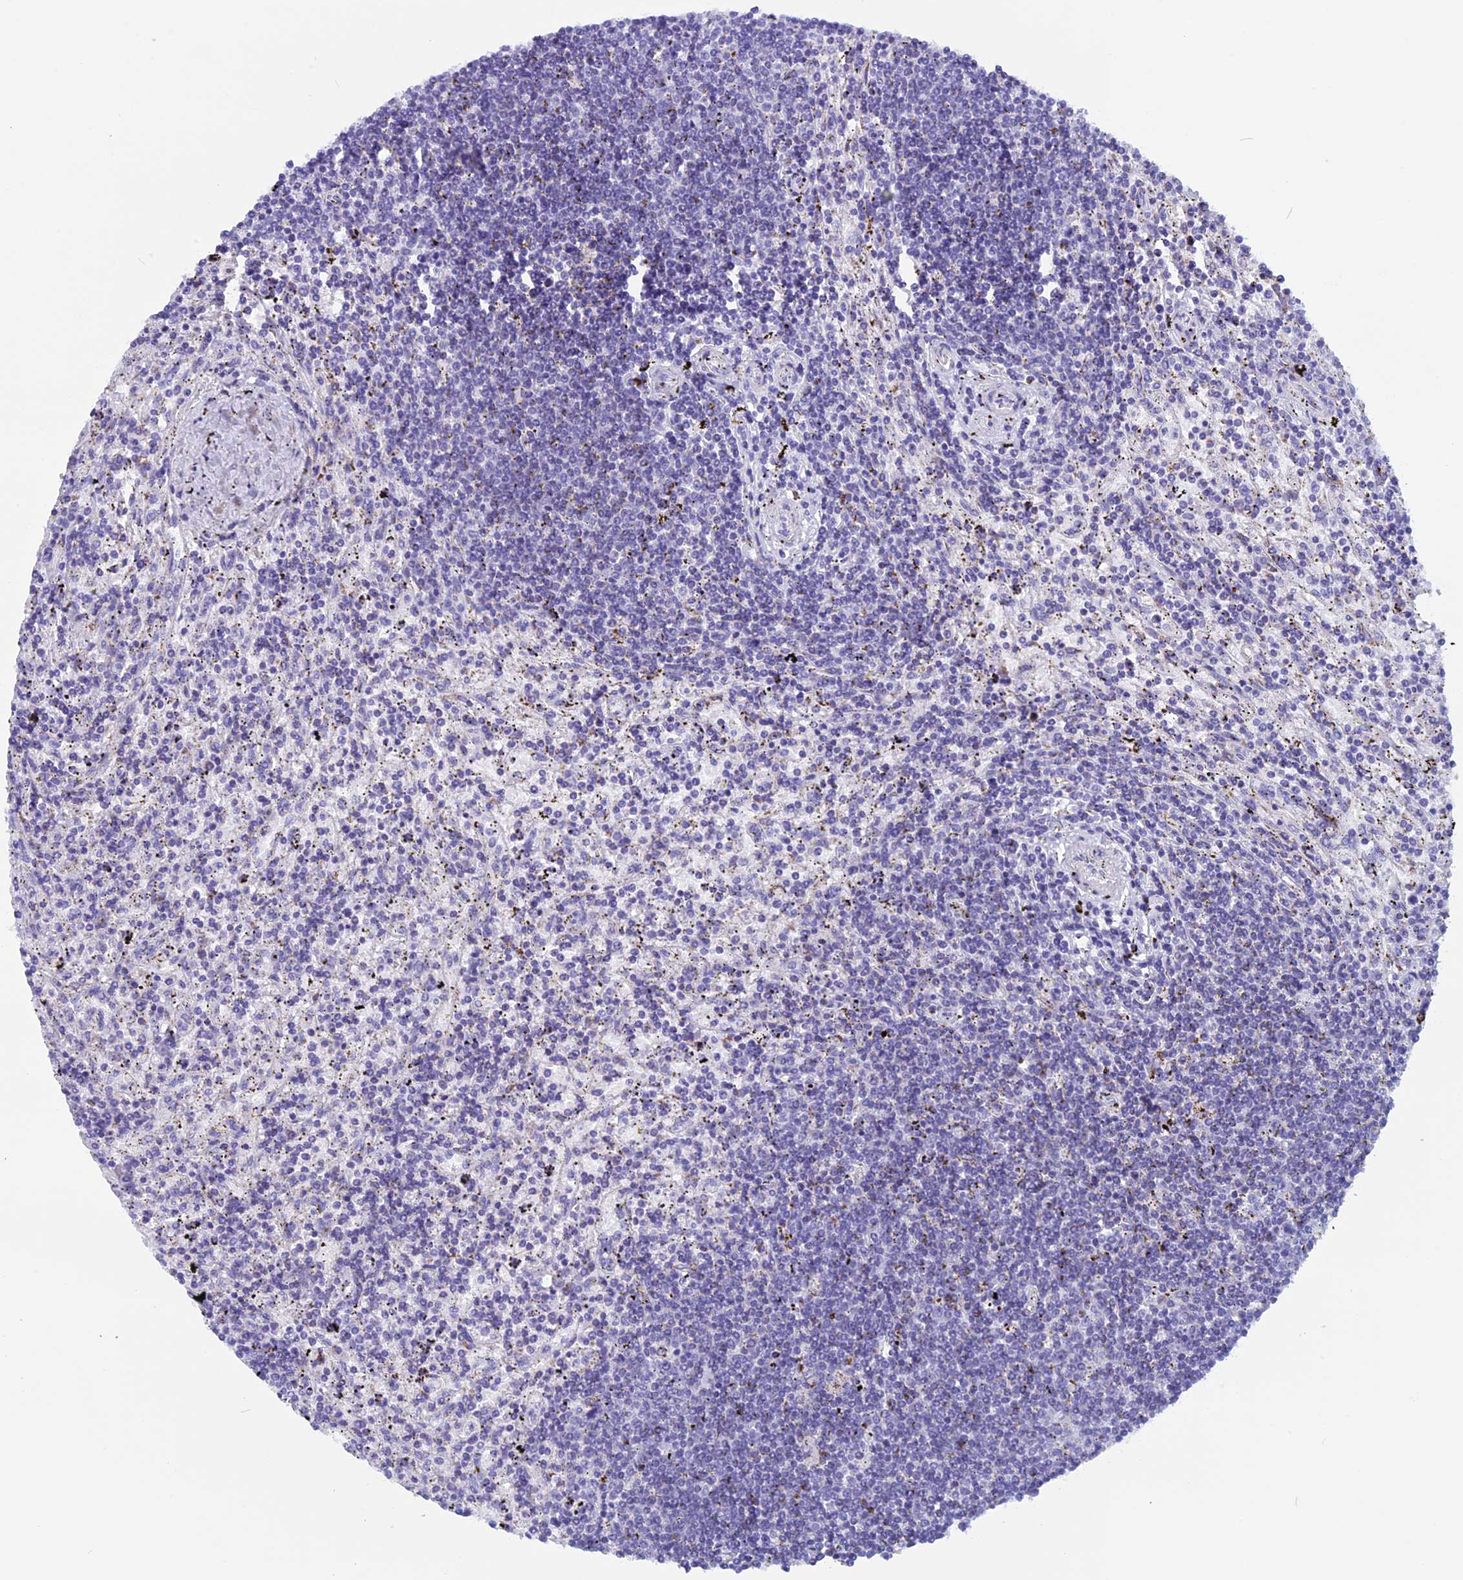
{"staining": {"intensity": "negative", "quantity": "none", "location": "none"}, "tissue": "lymphoma", "cell_type": "Tumor cells", "image_type": "cancer", "snomed": [{"axis": "morphology", "description": "Malignant lymphoma, non-Hodgkin's type, Low grade"}, {"axis": "topography", "description": "Spleen"}], "caption": "DAB (3,3'-diaminobenzidine) immunohistochemical staining of human low-grade malignant lymphoma, non-Hodgkin's type displays no significant positivity in tumor cells.", "gene": "ZNF563", "patient": {"sex": "male", "age": 76}}